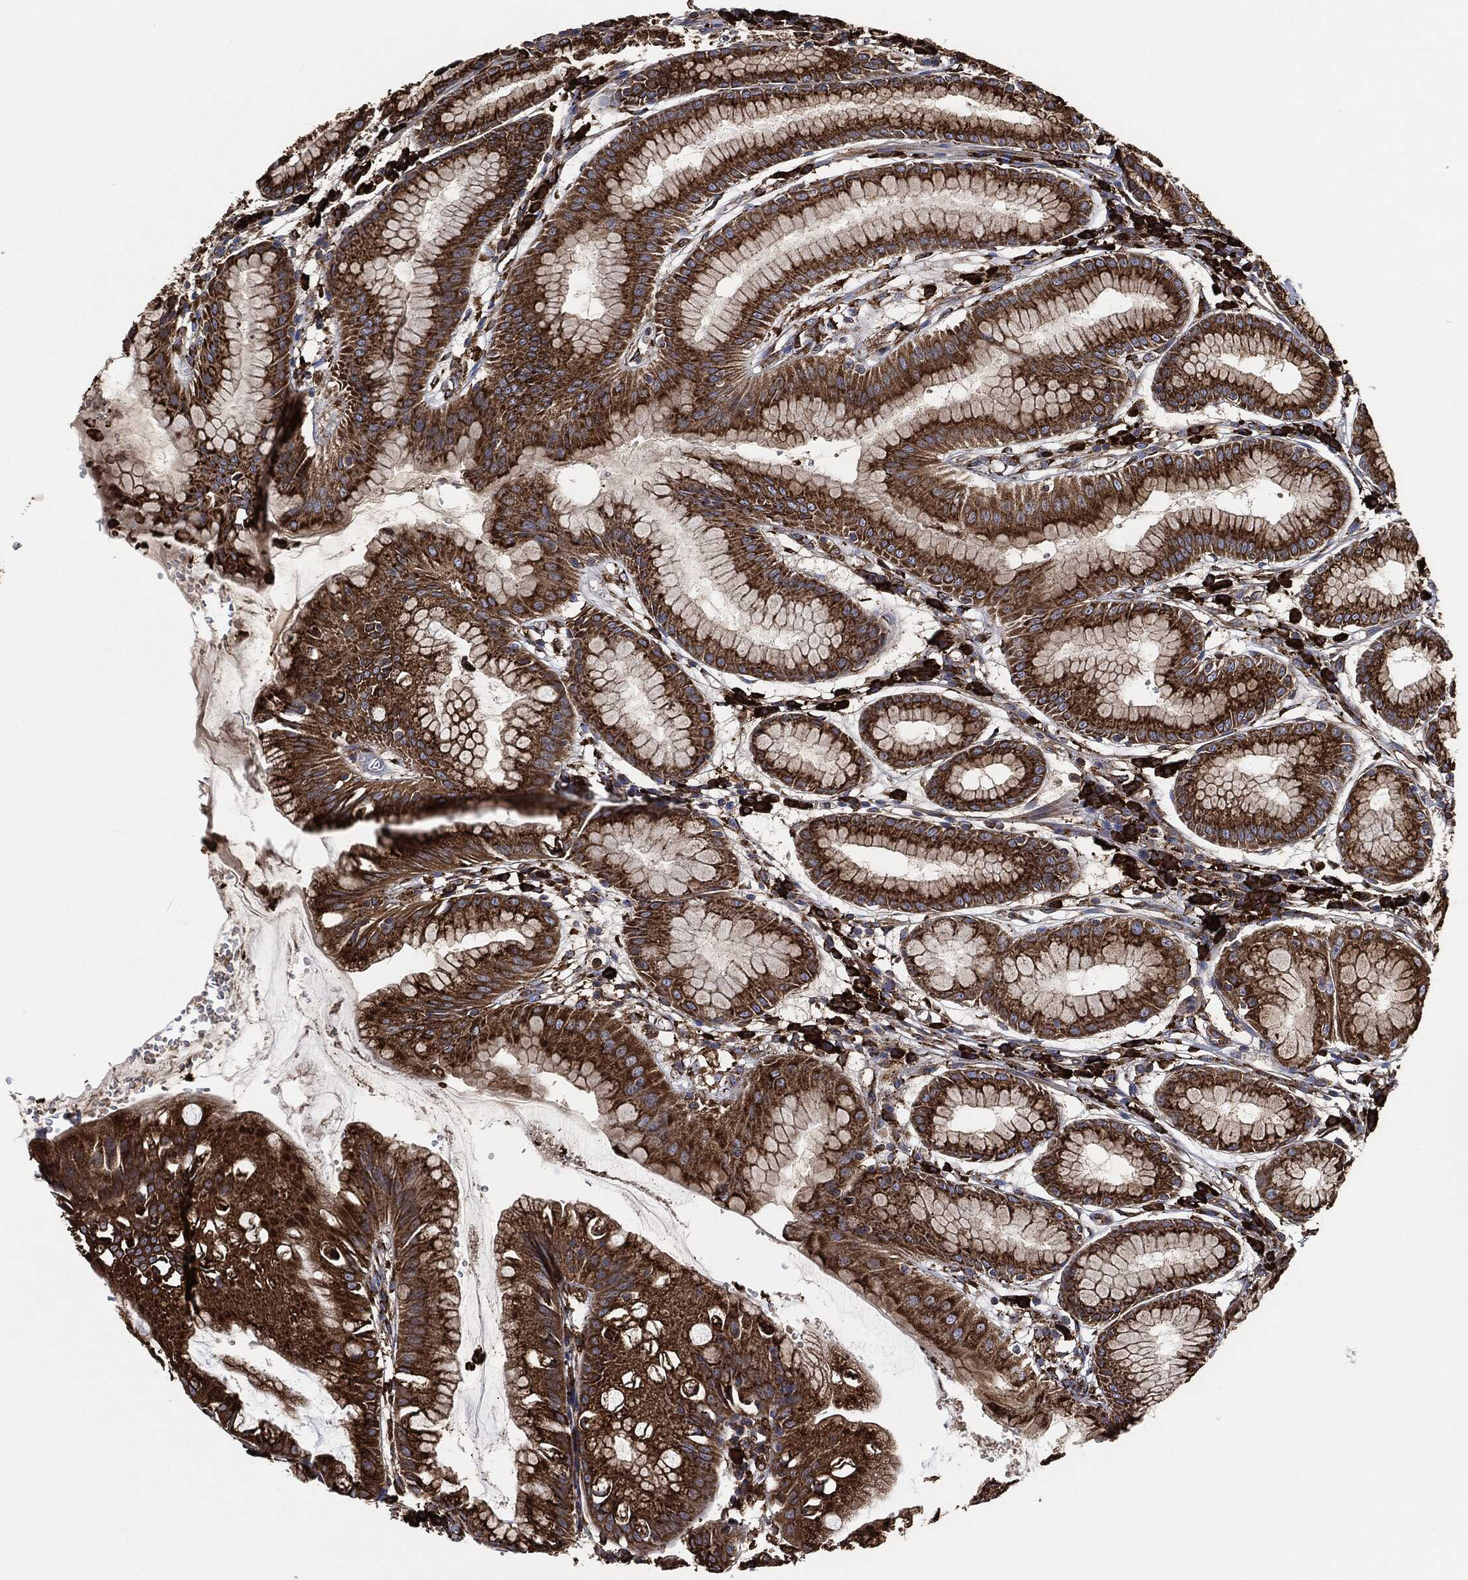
{"staining": {"intensity": "strong", "quantity": ">75%", "location": "cytoplasmic/membranous"}, "tissue": "stomach", "cell_type": "Glandular cells", "image_type": "normal", "snomed": [{"axis": "morphology", "description": "Normal tissue, NOS"}, {"axis": "morphology", "description": "Inflammation, NOS"}, {"axis": "topography", "description": "Stomach, lower"}], "caption": "IHC micrograph of benign stomach: stomach stained using immunohistochemistry shows high levels of strong protein expression localized specifically in the cytoplasmic/membranous of glandular cells, appearing as a cytoplasmic/membranous brown color.", "gene": "AMFR", "patient": {"sex": "male", "age": 59}}